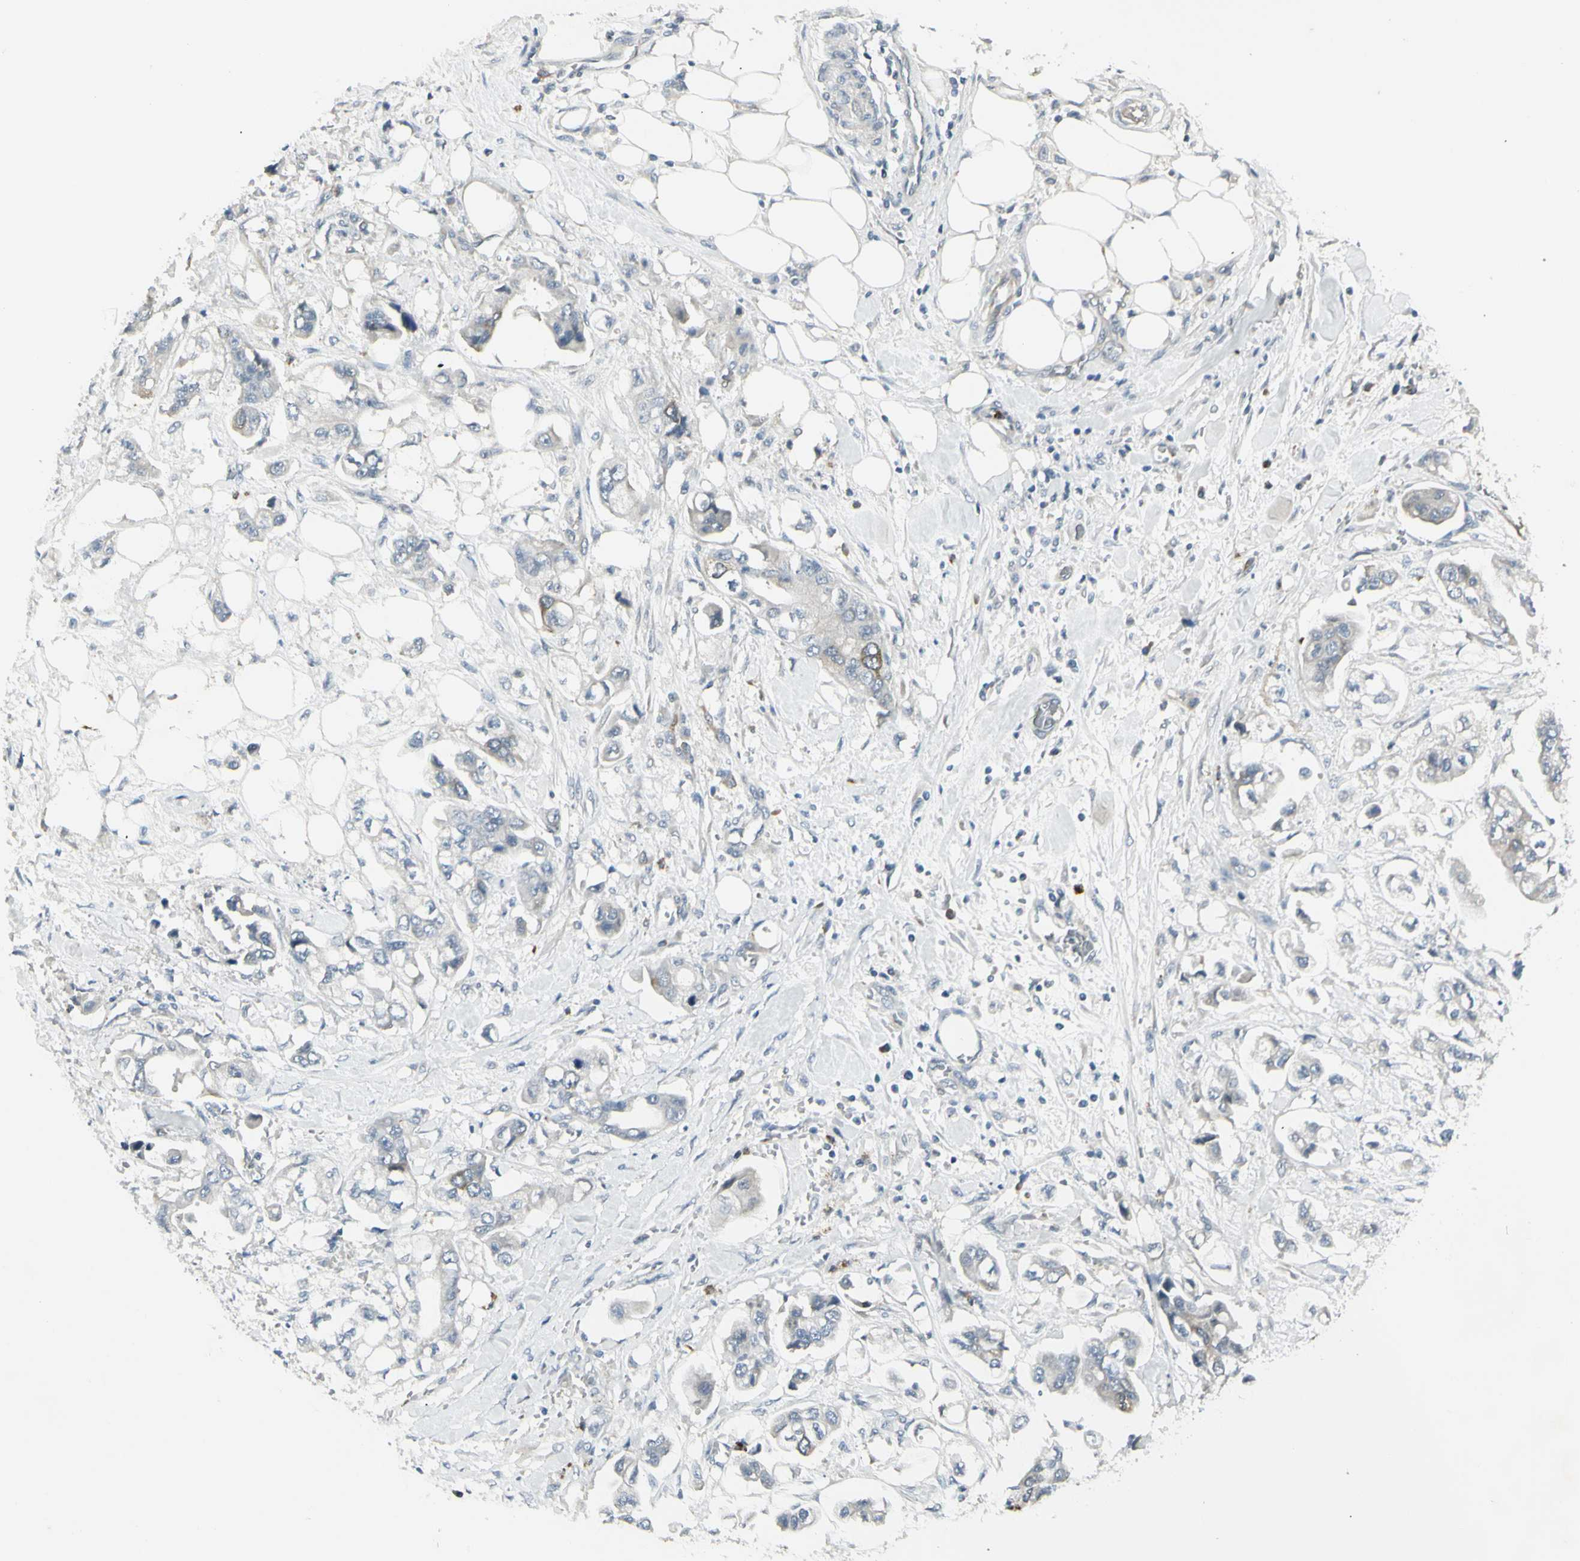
{"staining": {"intensity": "moderate", "quantity": "<25%", "location": "cytoplasmic/membranous"}, "tissue": "stomach cancer", "cell_type": "Tumor cells", "image_type": "cancer", "snomed": [{"axis": "morphology", "description": "Adenocarcinoma, NOS"}, {"axis": "topography", "description": "Stomach"}], "caption": "Moderate cytoplasmic/membranous positivity is appreciated in about <25% of tumor cells in adenocarcinoma (stomach). The staining was performed using DAB, with brown indicating positive protein expression. Nuclei are stained blue with hematoxylin.", "gene": "CCNB2", "patient": {"sex": "male", "age": 62}}